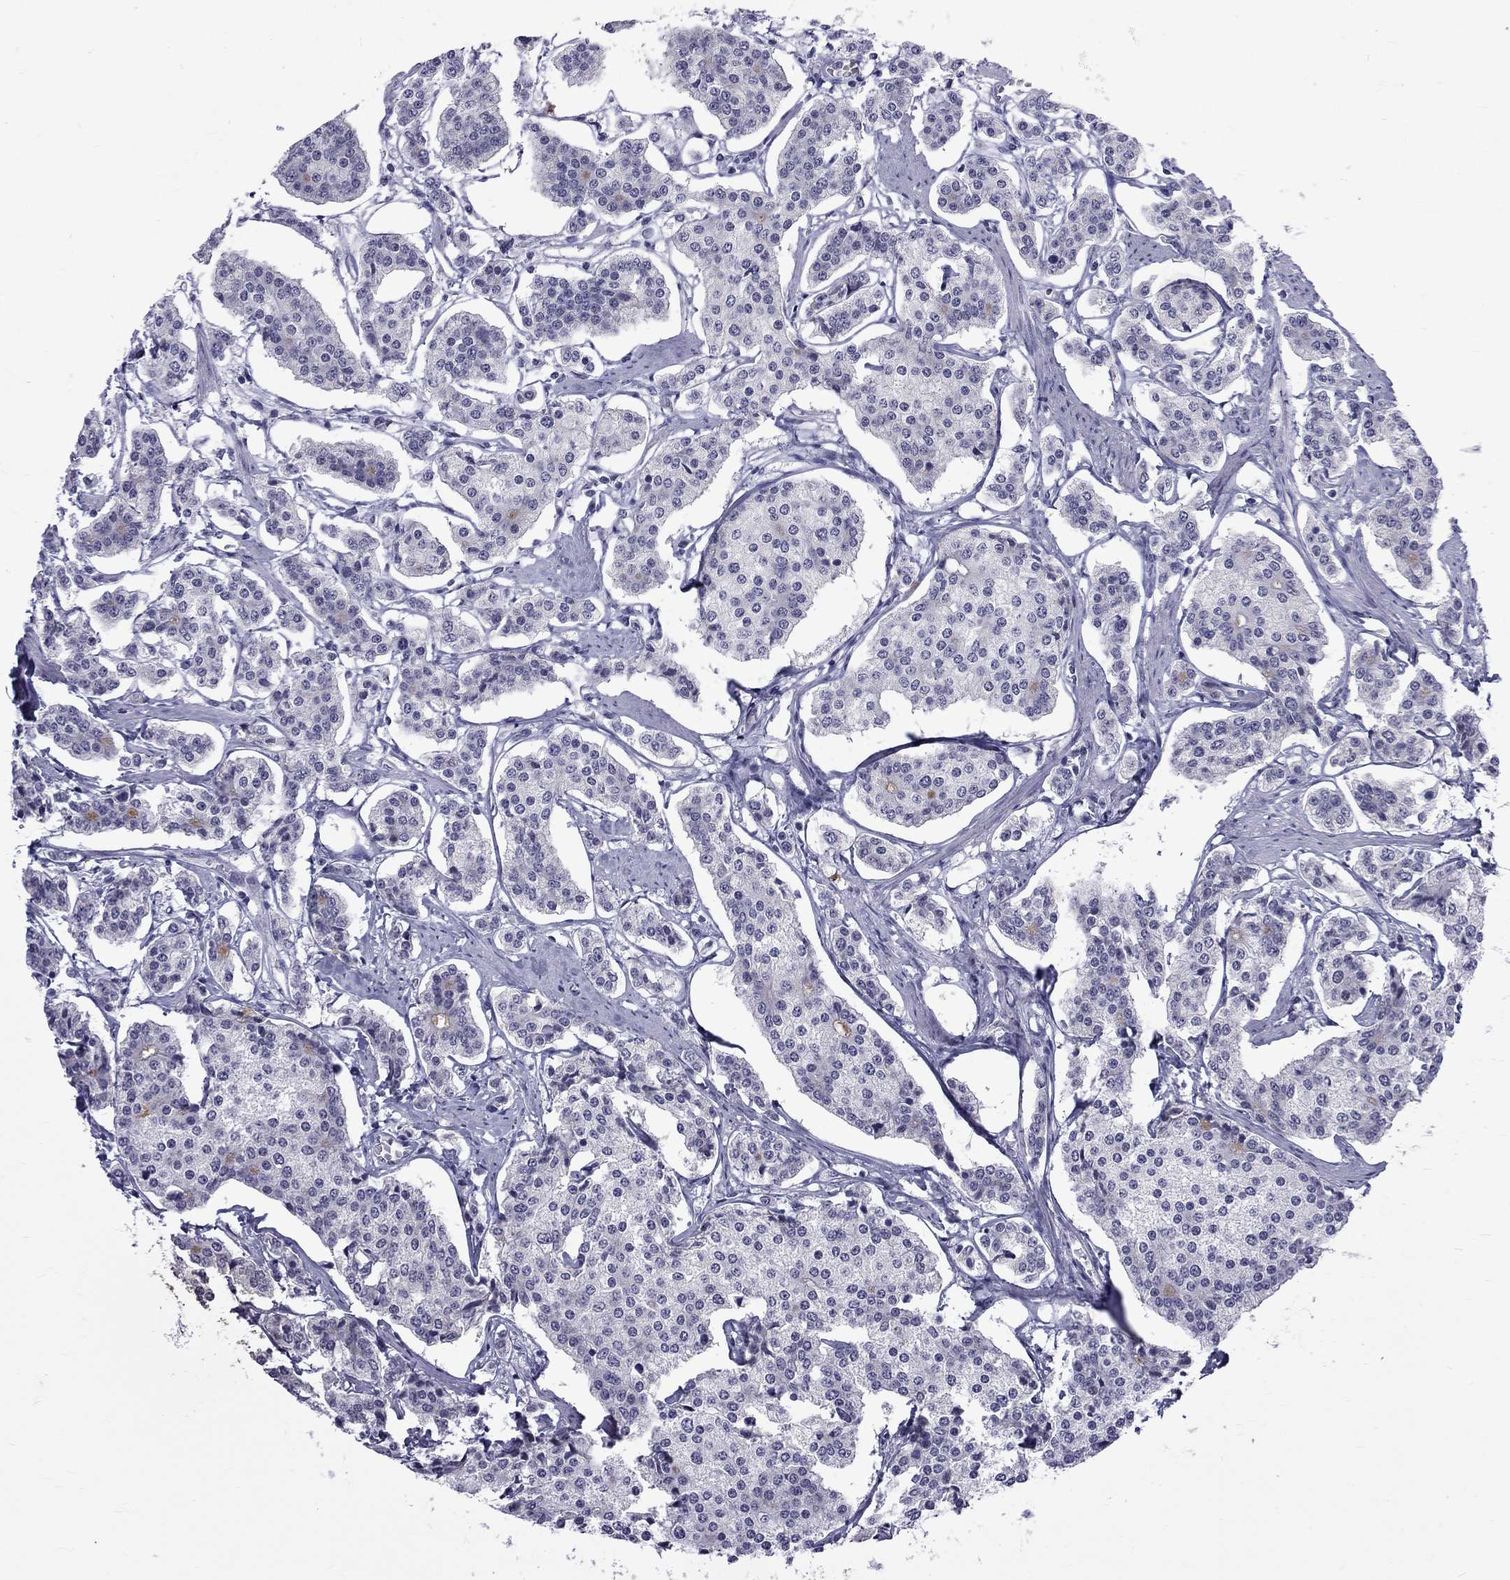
{"staining": {"intensity": "negative", "quantity": "none", "location": "none"}, "tissue": "carcinoid", "cell_type": "Tumor cells", "image_type": "cancer", "snomed": [{"axis": "morphology", "description": "Carcinoid, malignant, NOS"}, {"axis": "topography", "description": "Small intestine"}], "caption": "Immunohistochemistry image of neoplastic tissue: carcinoid stained with DAB demonstrates no significant protein expression in tumor cells.", "gene": "RTL9", "patient": {"sex": "female", "age": 65}}